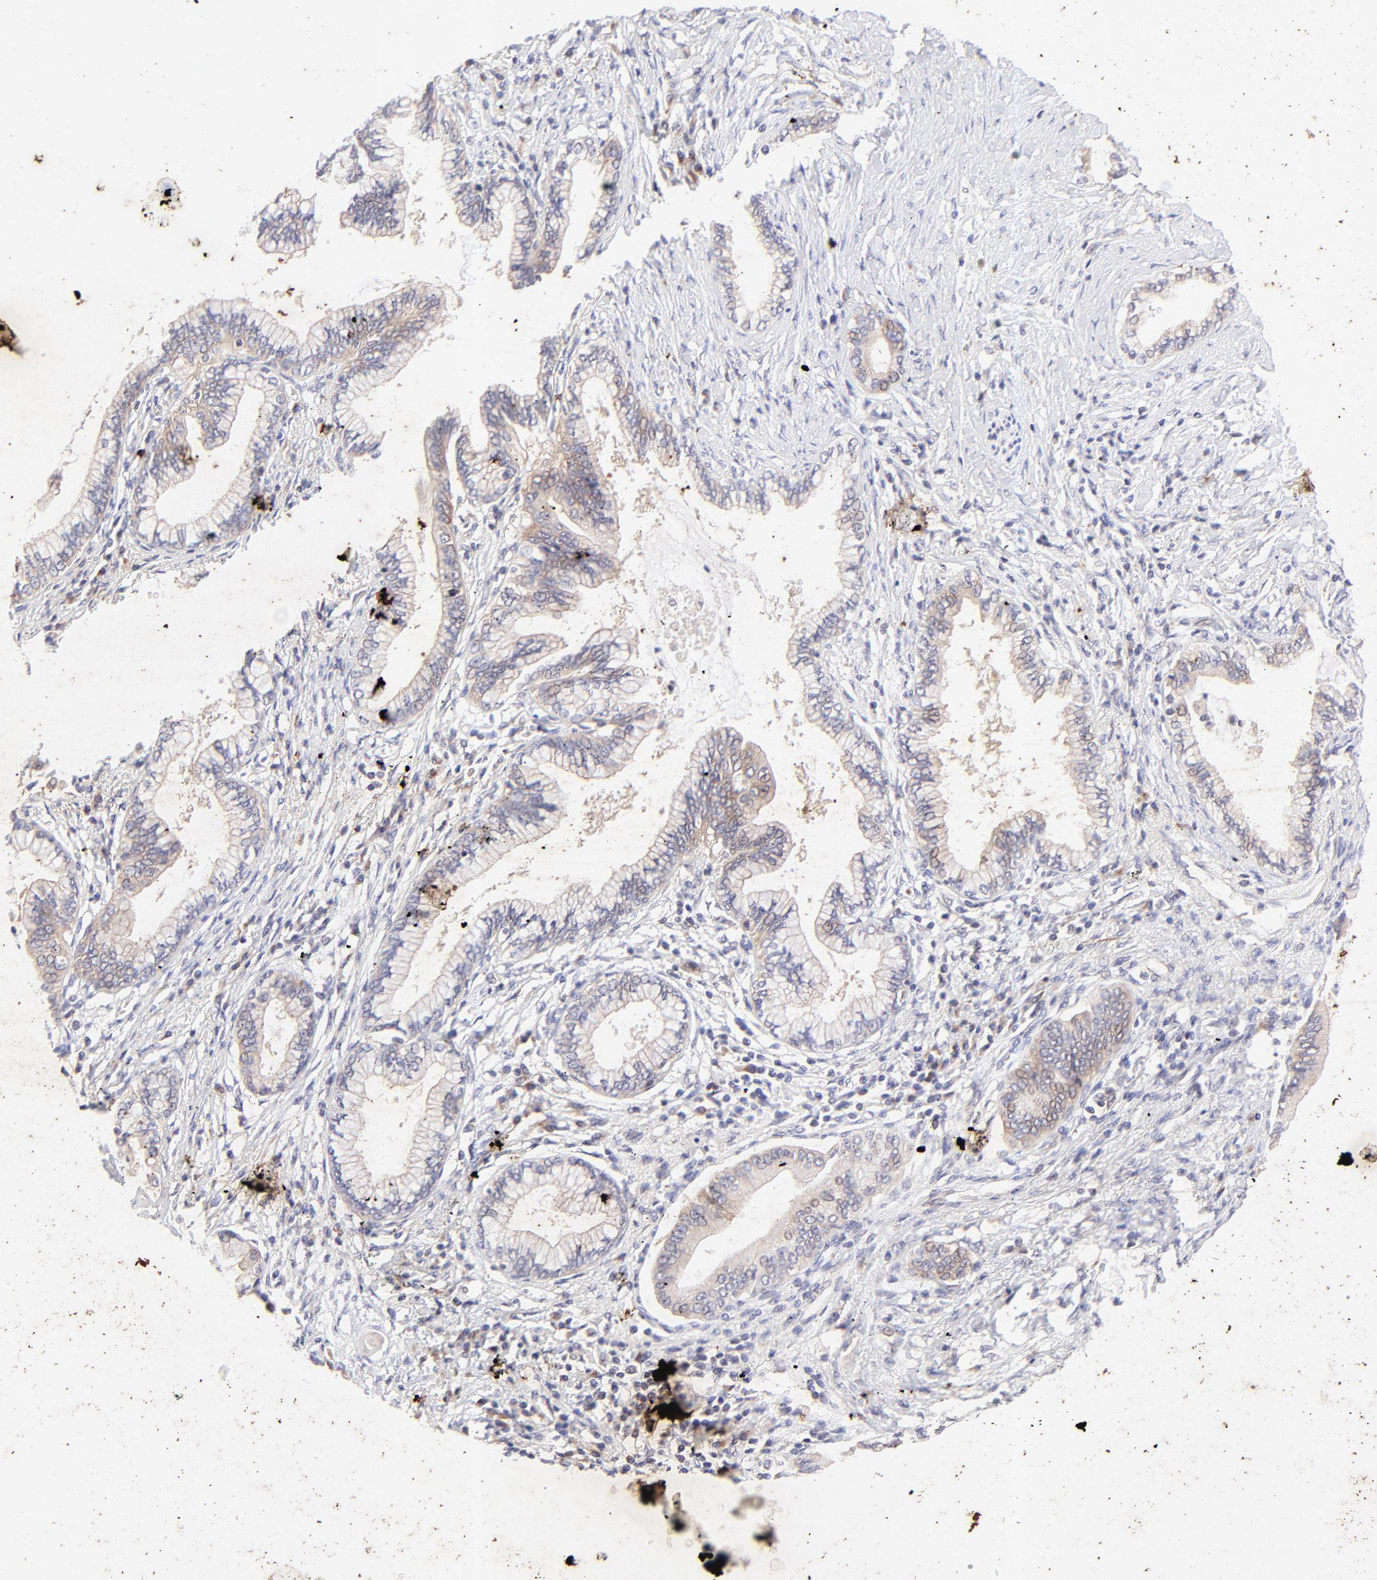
{"staining": {"intensity": "weak", "quantity": "25%-75%", "location": "cytoplasmic/membranous"}, "tissue": "pancreatic cancer", "cell_type": "Tumor cells", "image_type": "cancer", "snomed": [{"axis": "morphology", "description": "Adenocarcinoma, NOS"}, {"axis": "topography", "description": "Pancreas"}], "caption": "Pancreatic adenocarcinoma was stained to show a protein in brown. There is low levels of weak cytoplasmic/membranous positivity in about 25%-75% of tumor cells. (DAB = brown stain, brightfield microscopy at high magnification).", "gene": "TNRC6B", "patient": {"sex": "female", "age": 64}}